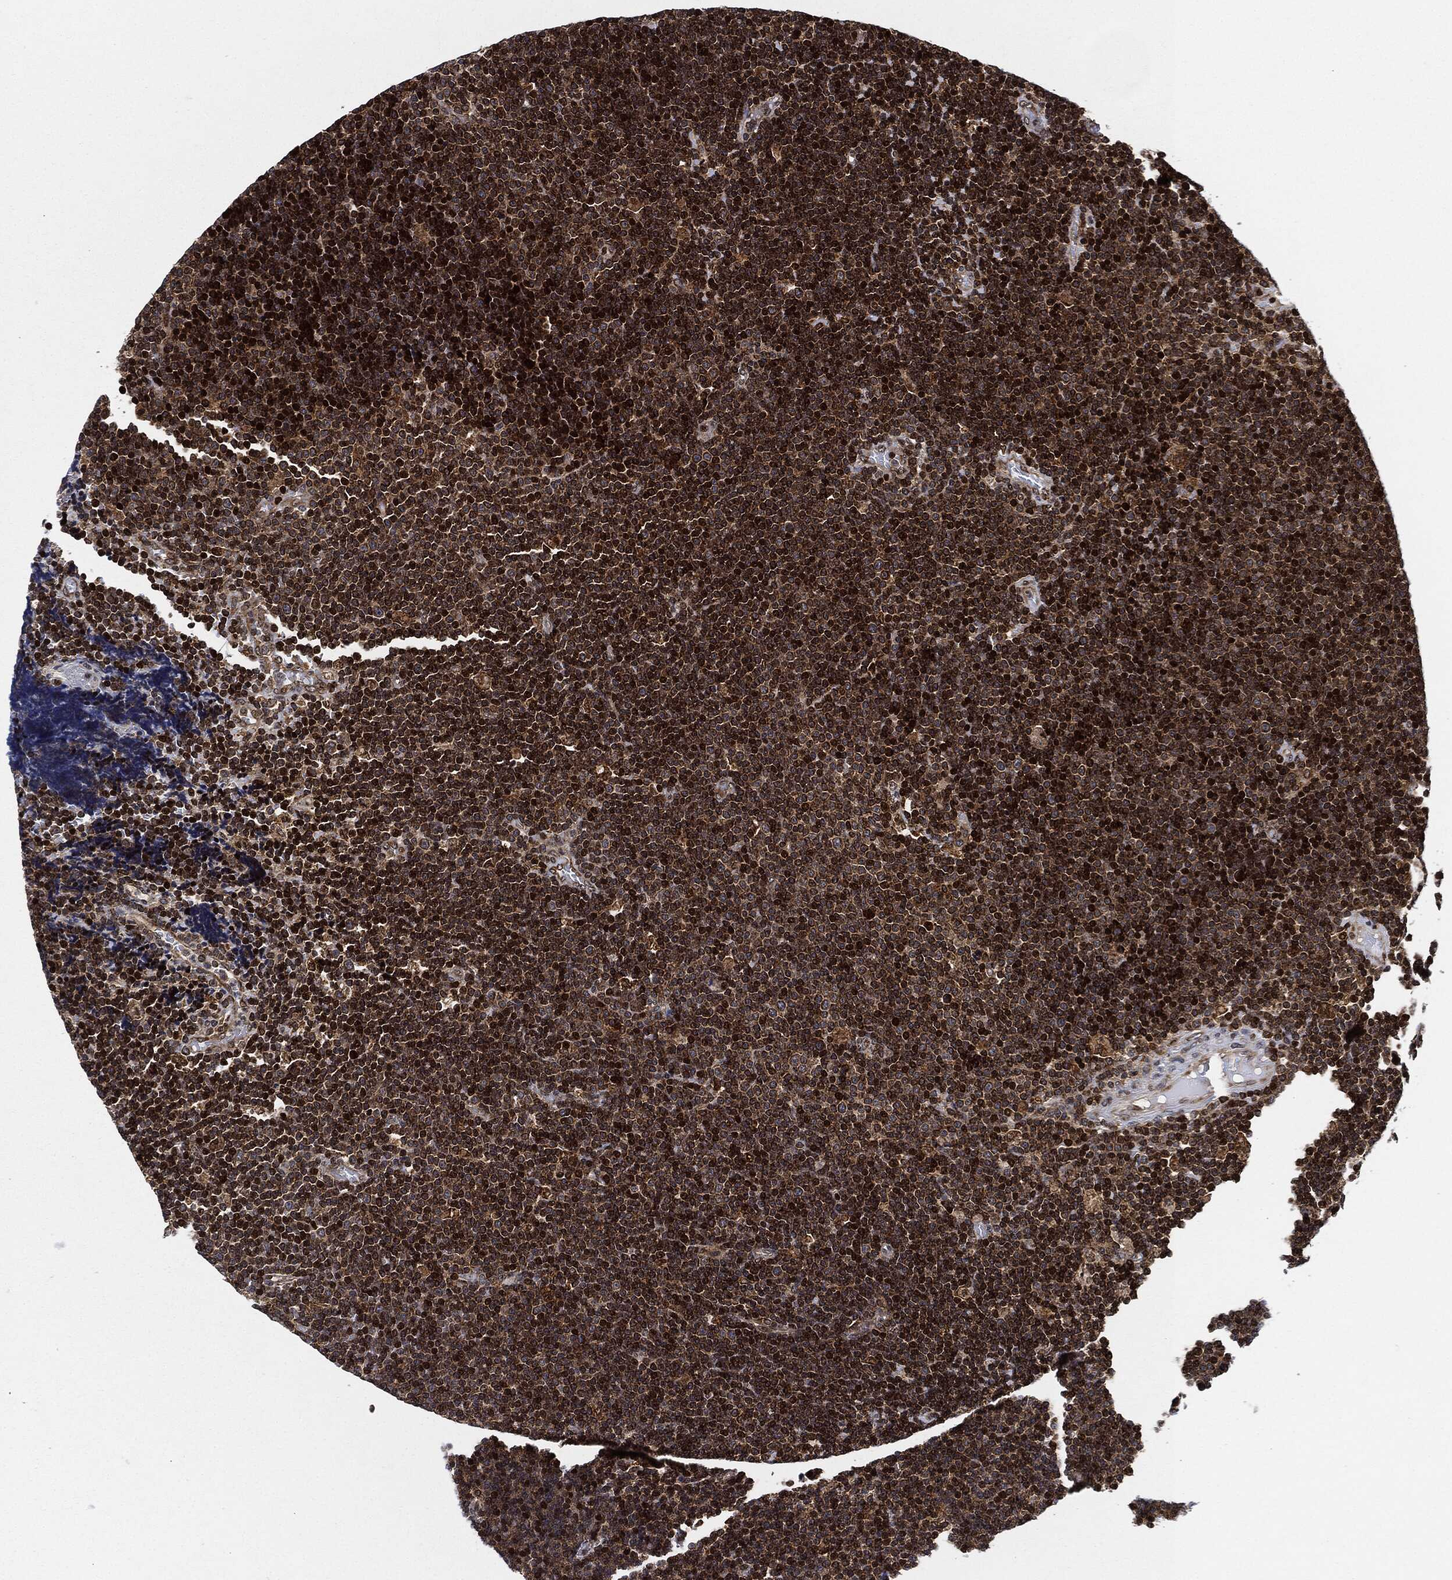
{"staining": {"intensity": "moderate", "quantity": ">75%", "location": "cytoplasmic/membranous,nuclear"}, "tissue": "lymphoma", "cell_type": "Tumor cells", "image_type": "cancer", "snomed": [{"axis": "morphology", "description": "Malignant lymphoma, non-Hodgkin's type, Low grade"}, {"axis": "topography", "description": "Brain"}], "caption": "Protein analysis of low-grade malignant lymphoma, non-Hodgkin's type tissue exhibits moderate cytoplasmic/membranous and nuclear positivity in approximately >75% of tumor cells.", "gene": "RNASEL", "patient": {"sex": "female", "age": 66}}